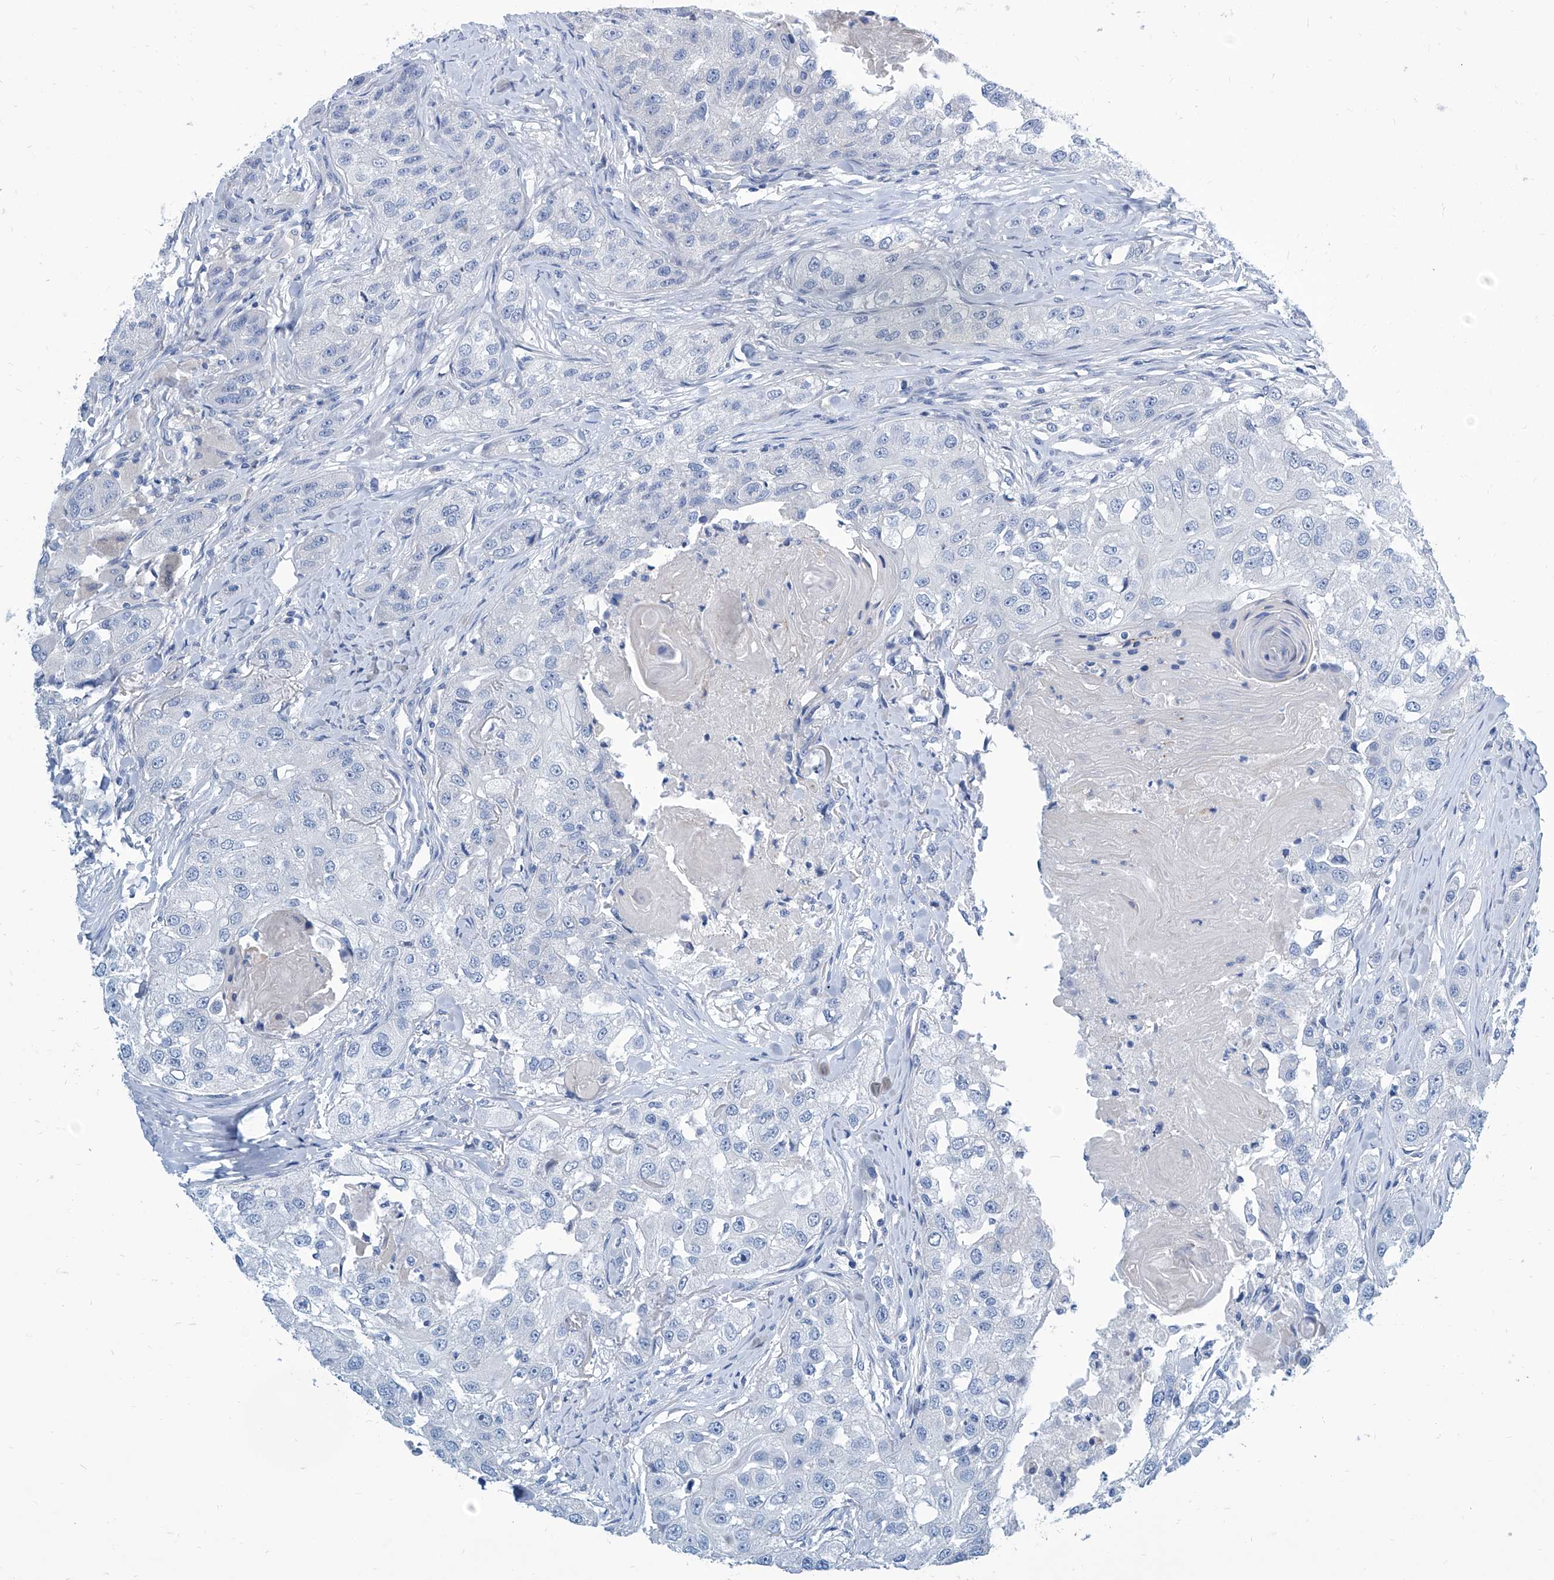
{"staining": {"intensity": "negative", "quantity": "none", "location": "none"}, "tissue": "head and neck cancer", "cell_type": "Tumor cells", "image_type": "cancer", "snomed": [{"axis": "morphology", "description": "Normal tissue, NOS"}, {"axis": "morphology", "description": "Squamous cell carcinoma, NOS"}, {"axis": "topography", "description": "Skeletal muscle"}, {"axis": "topography", "description": "Head-Neck"}], "caption": "Human head and neck cancer stained for a protein using IHC reveals no expression in tumor cells.", "gene": "ZNF519", "patient": {"sex": "male", "age": 51}}